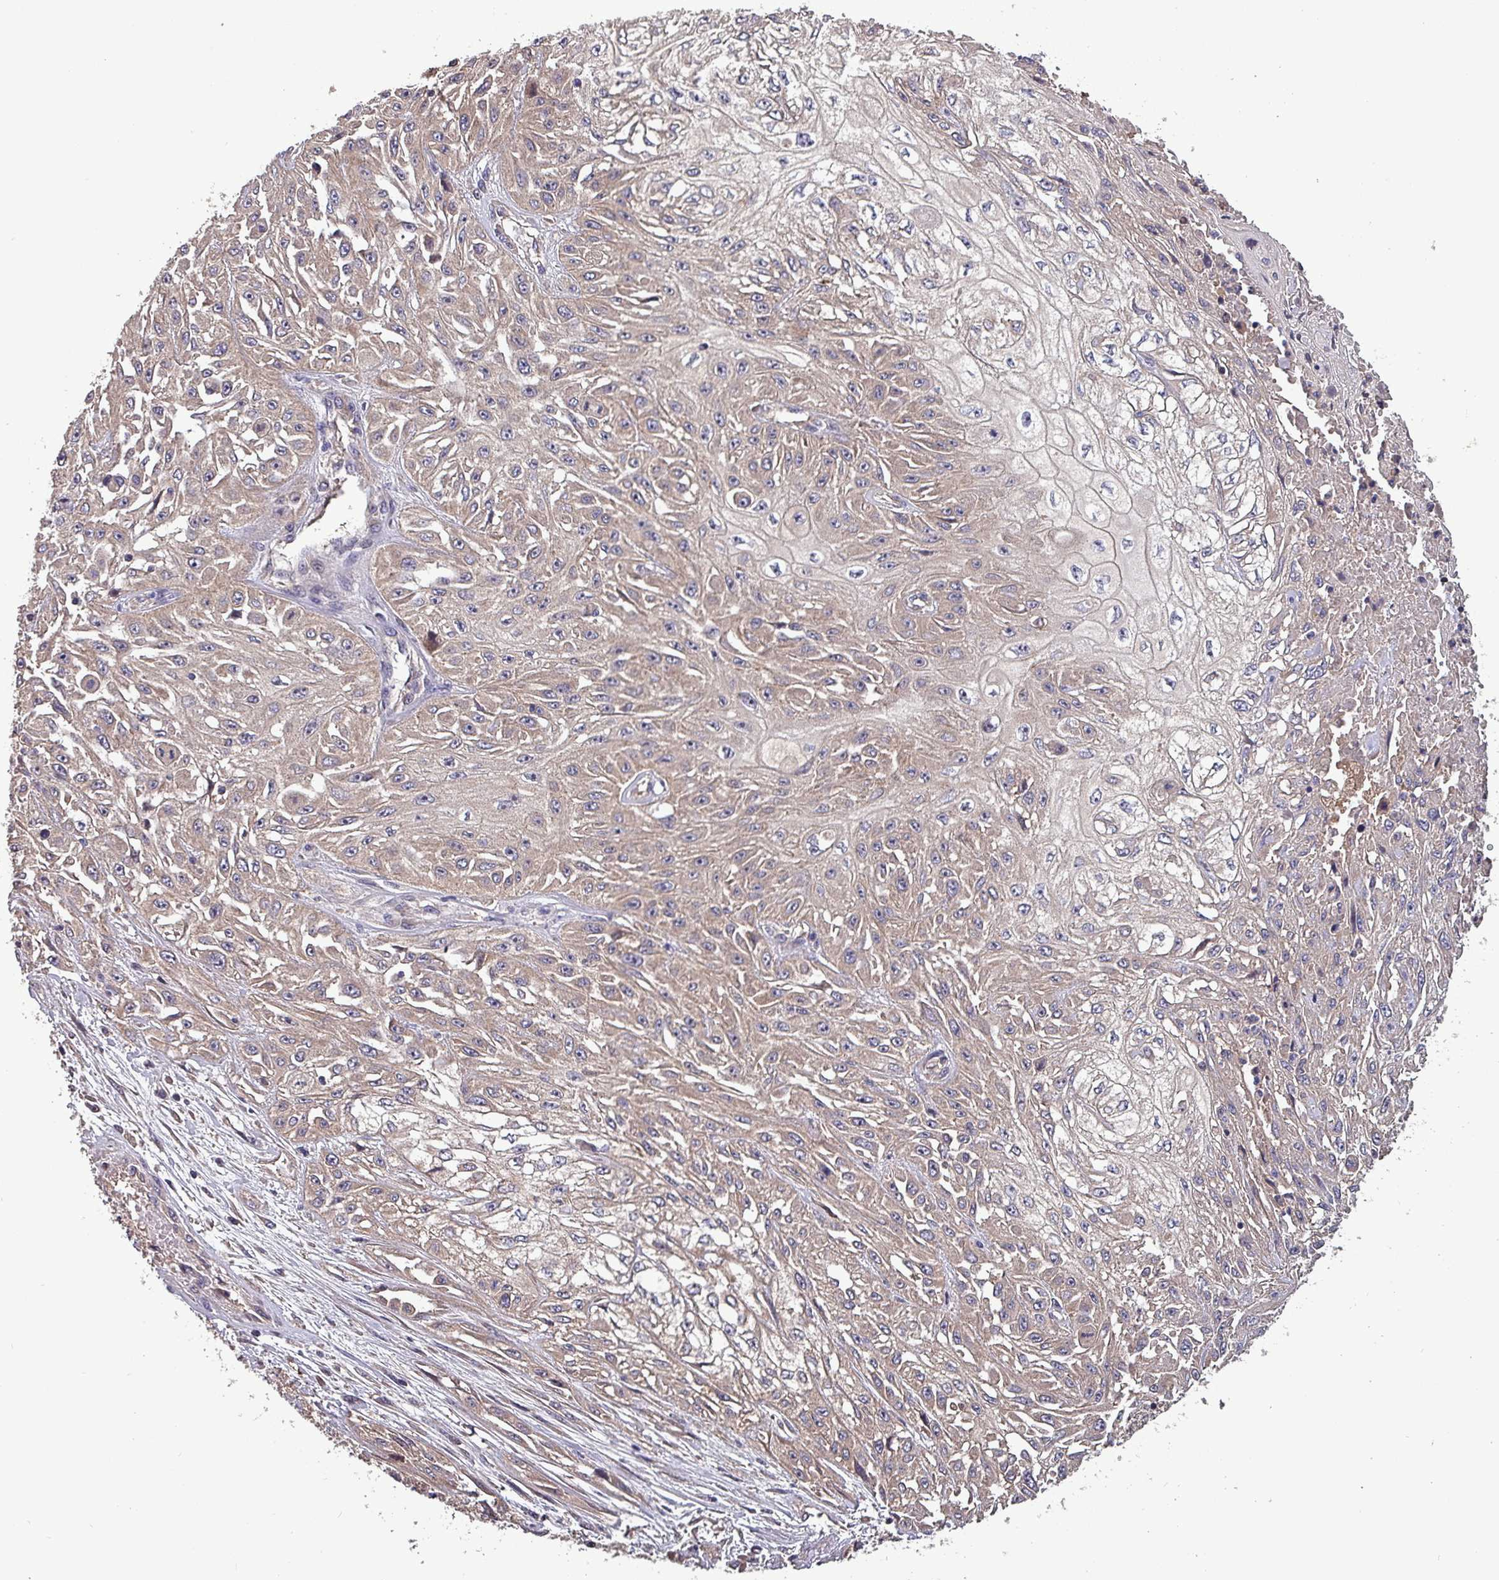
{"staining": {"intensity": "weak", "quantity": ">75%", "location": "cytoplasmic/membranous"}, "tissue": "skin cancer", "cell_type": "Tumor cells", "image_type": "cancer", "snomed": [{"axis": "morphology", "description": "Squamous cell carcinoma, NOS"}, {"axis": "morphology", "description": "Squamous cell carcinoma, metastatic, NOS"}, {"axis": "topography", "description": "Skin"}, {"axis": "topography", "description": "Lymph node"}], "caption": "Protein expression analysis of skin cancer demonstrates weak cytoplasmic/membranous positivity in about >75% of tumor cells.", "gene": "PAFAH1B2", "patient": {"sex": "male", "age": 75}}